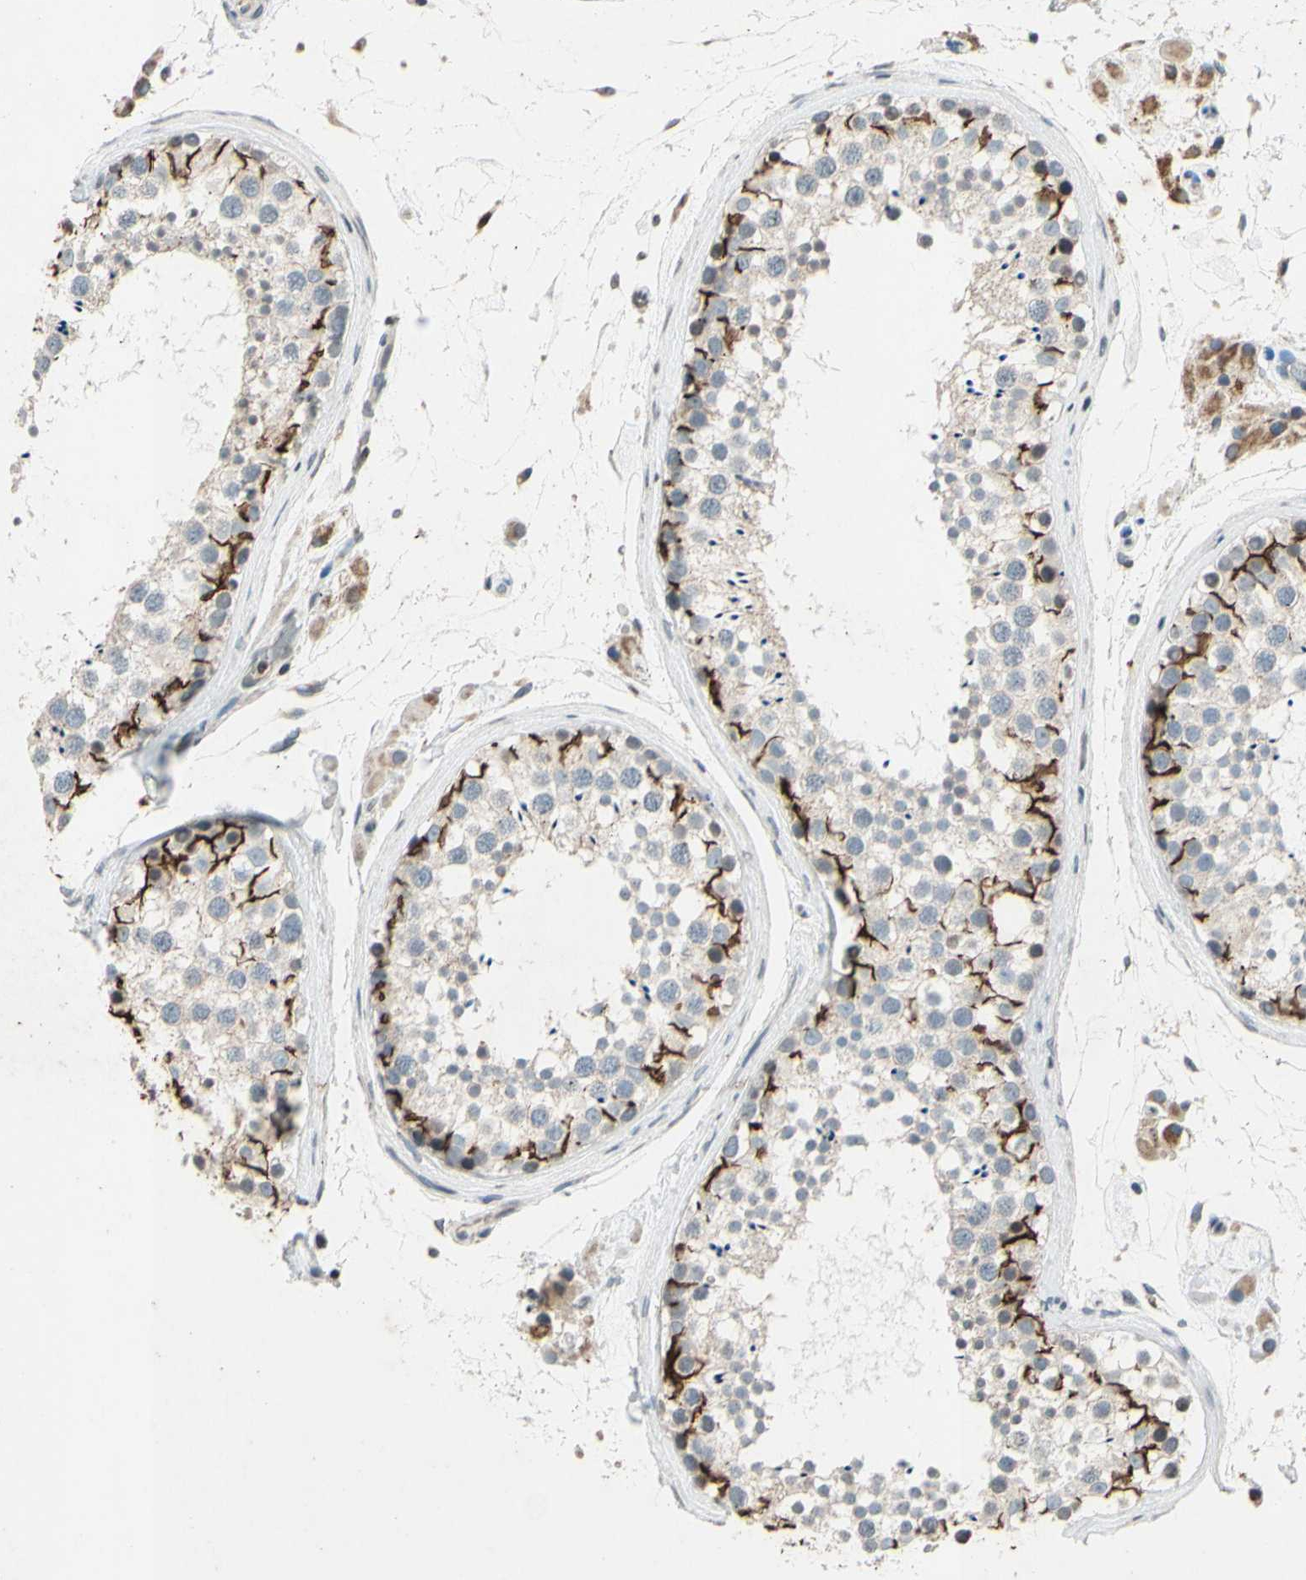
{"staining": {"intensity": "strong", "quantity": "25%-75%", "location": "cytoplasmic/membranous"}, "tissue": "testis", "cell_type": "Cells in seminiferous ducts", "image_type": "normal", "snomed": [{"axis": "morphology", "description": "Normal tissue, NOS"}, {"axis": "topography", "description": "Testis"}], "caption": "High-power microscopy captured an immunohistochemistry photomicrograph of unremarkable testis, revealing strong cytoplasmic/membranous expression in about 25%-75% of cells in seminiferous ducts. The protein of interest is shown in brown color, while the nuclei are stained blue.", "gene": "CLDN11", "patient": {"sex": "male", "age": 46}}